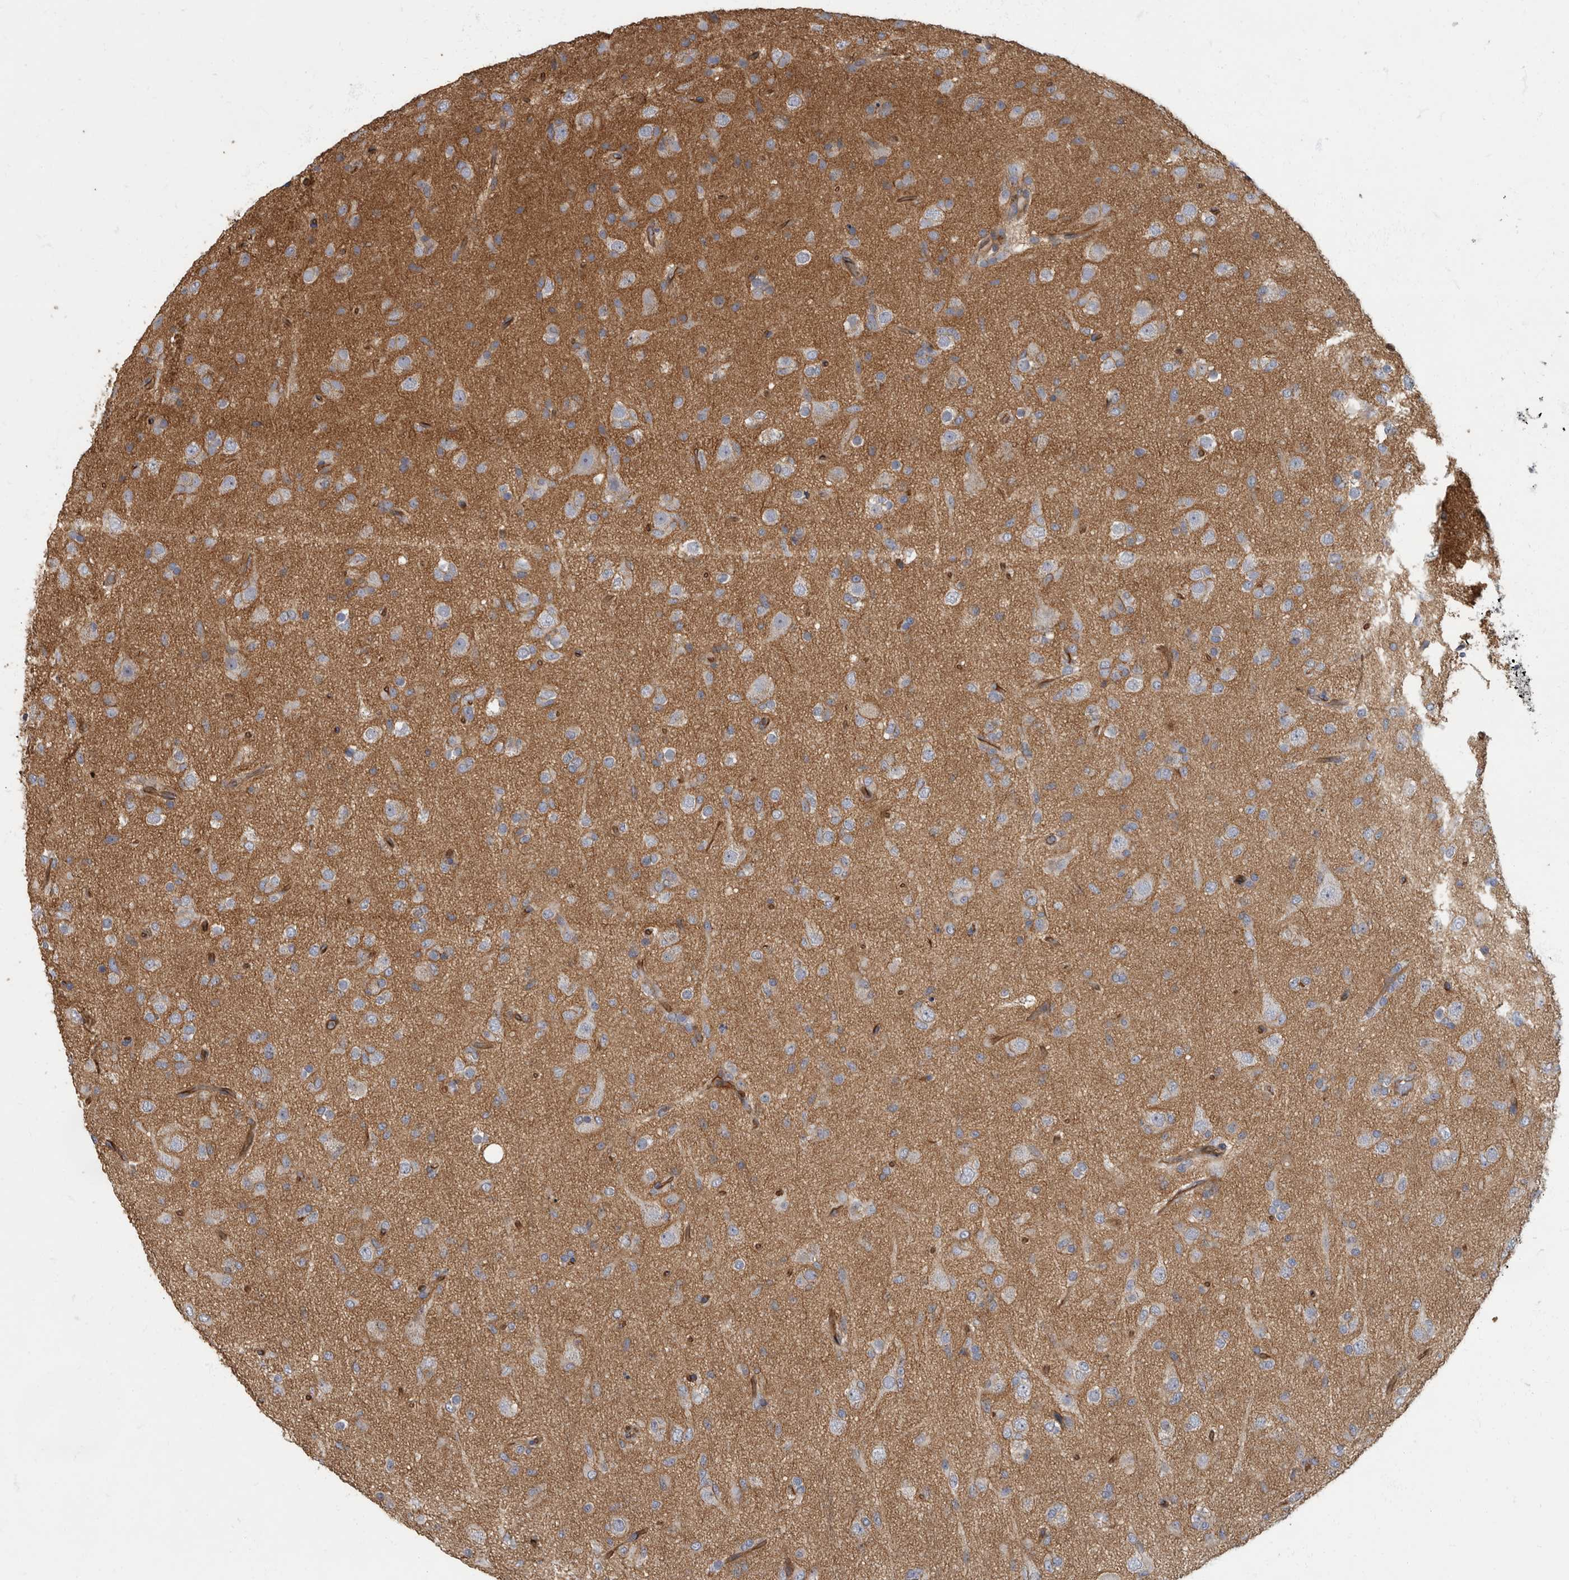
{"staining": {"intensity": "negative", "quantity": "none", "location": "none"}, "tissue": "glioma", "cell_type": "Tumor cells", "image_type": "cancer", "snomed": [{"axis": "morphology", "description": "Glioma, malignant, Low grade"}, {"axis": "topography", "description": "Brain"}], "caption": "Immunohistochemistry (IHC) micrograph of glioma stained for a protein (brown), which exhibits no positivity in tumor cells.", "gene": "PDK1", "patient": {"sex": "male", "age": 65}}